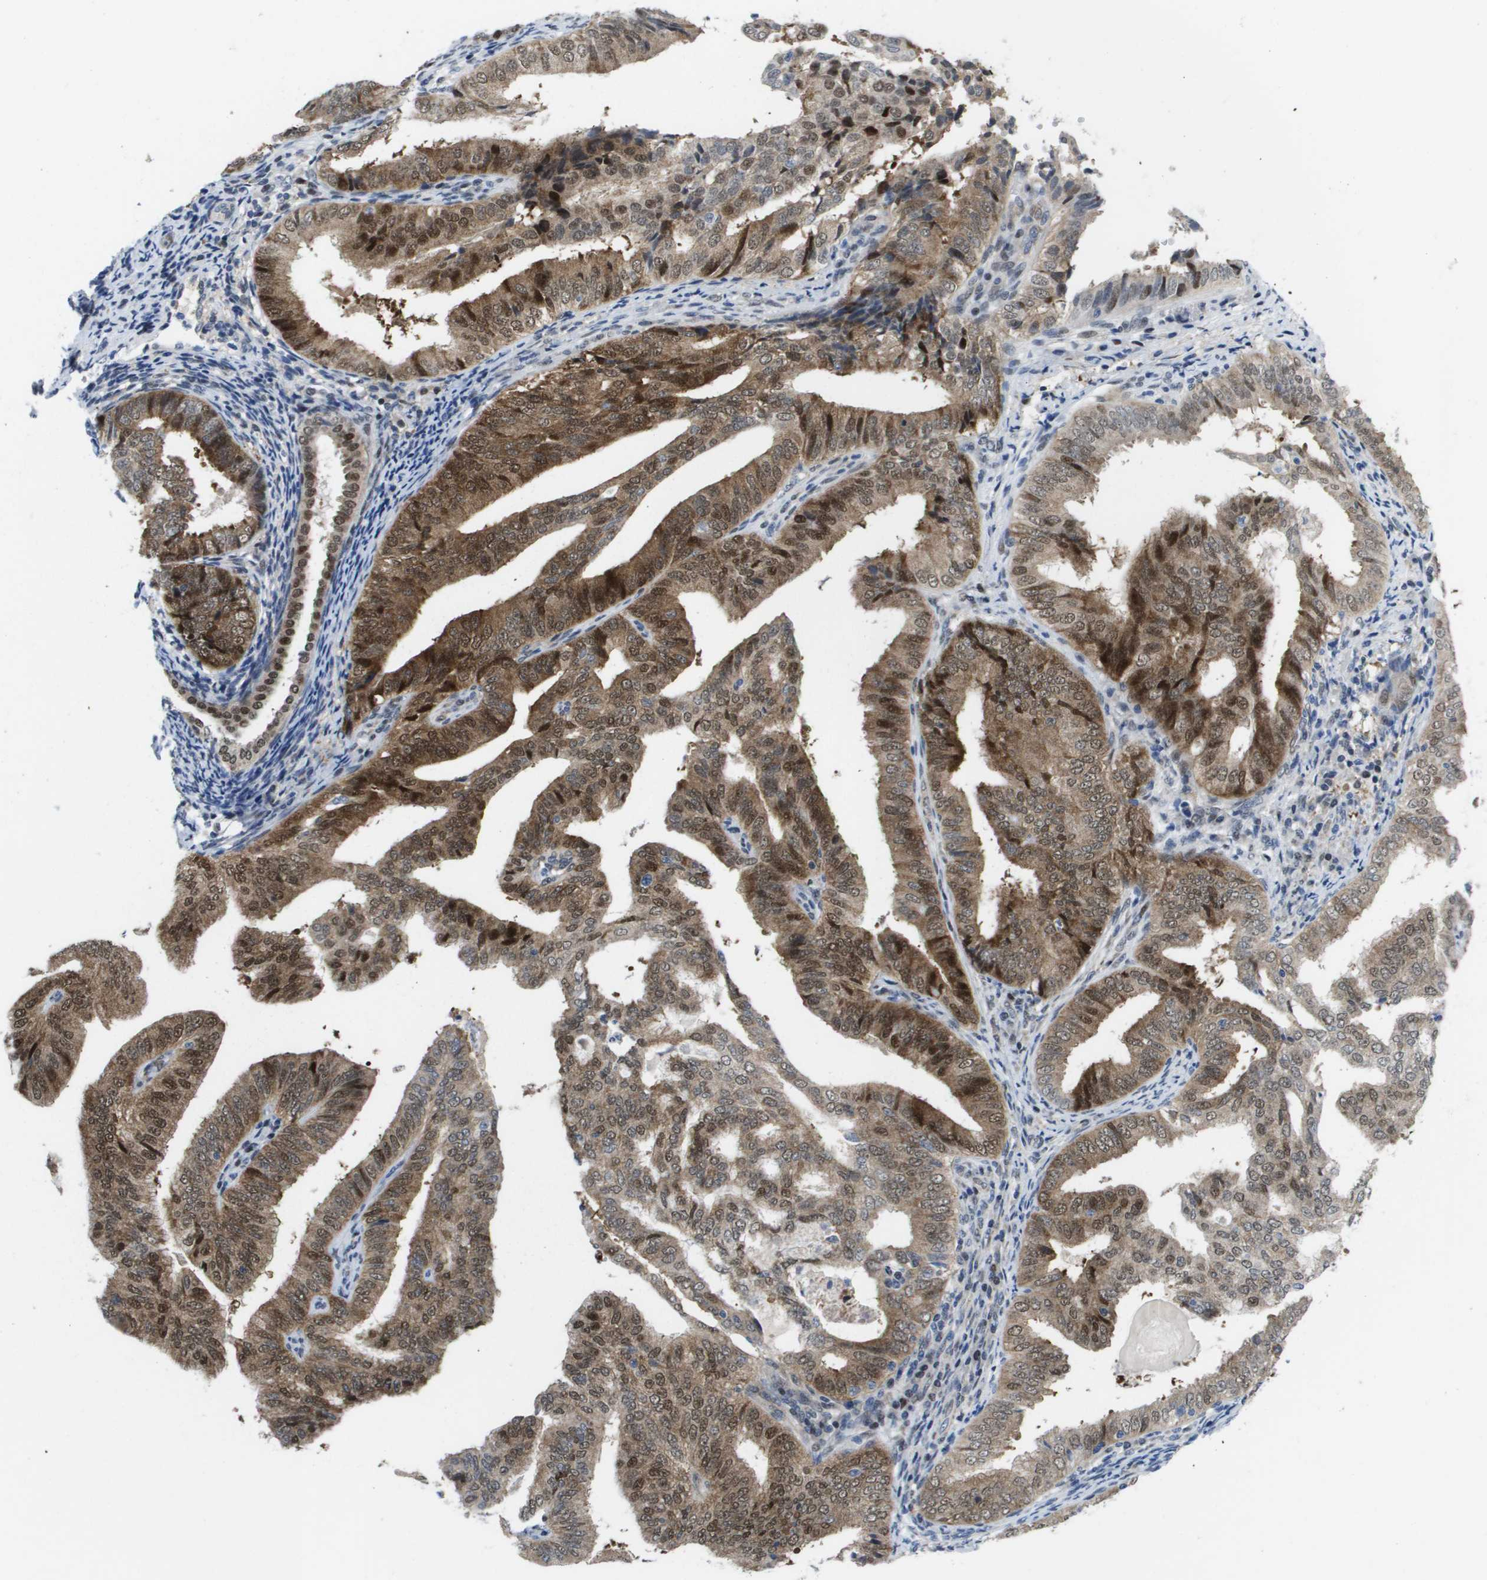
{"staining": {"intensity": "strong", "quantity": "25%-75%", "location": "cytoplasmic/membranous,nuclear"}, "tissue": "endometrial cancer", "cell_type": "Tumor cells", "image_type": "cancer", "snomed": [{"axis": "morphology", "description": "Adenocarcinoma, NOS"}, {"axis": "topography", "description": "Endometrium"}], "caption": "Brown immunohistochemical staining in human endometrial adenocarcinoma displays strong cytoplasmic/membranous and nuclear positivity in approximately 25%-75% of tumor cells. The protein of interest is shown in brown color, while the nuclei are stained blue.", "gene": "FKBP4", "patient": {"sex": "female", "age": 58}}